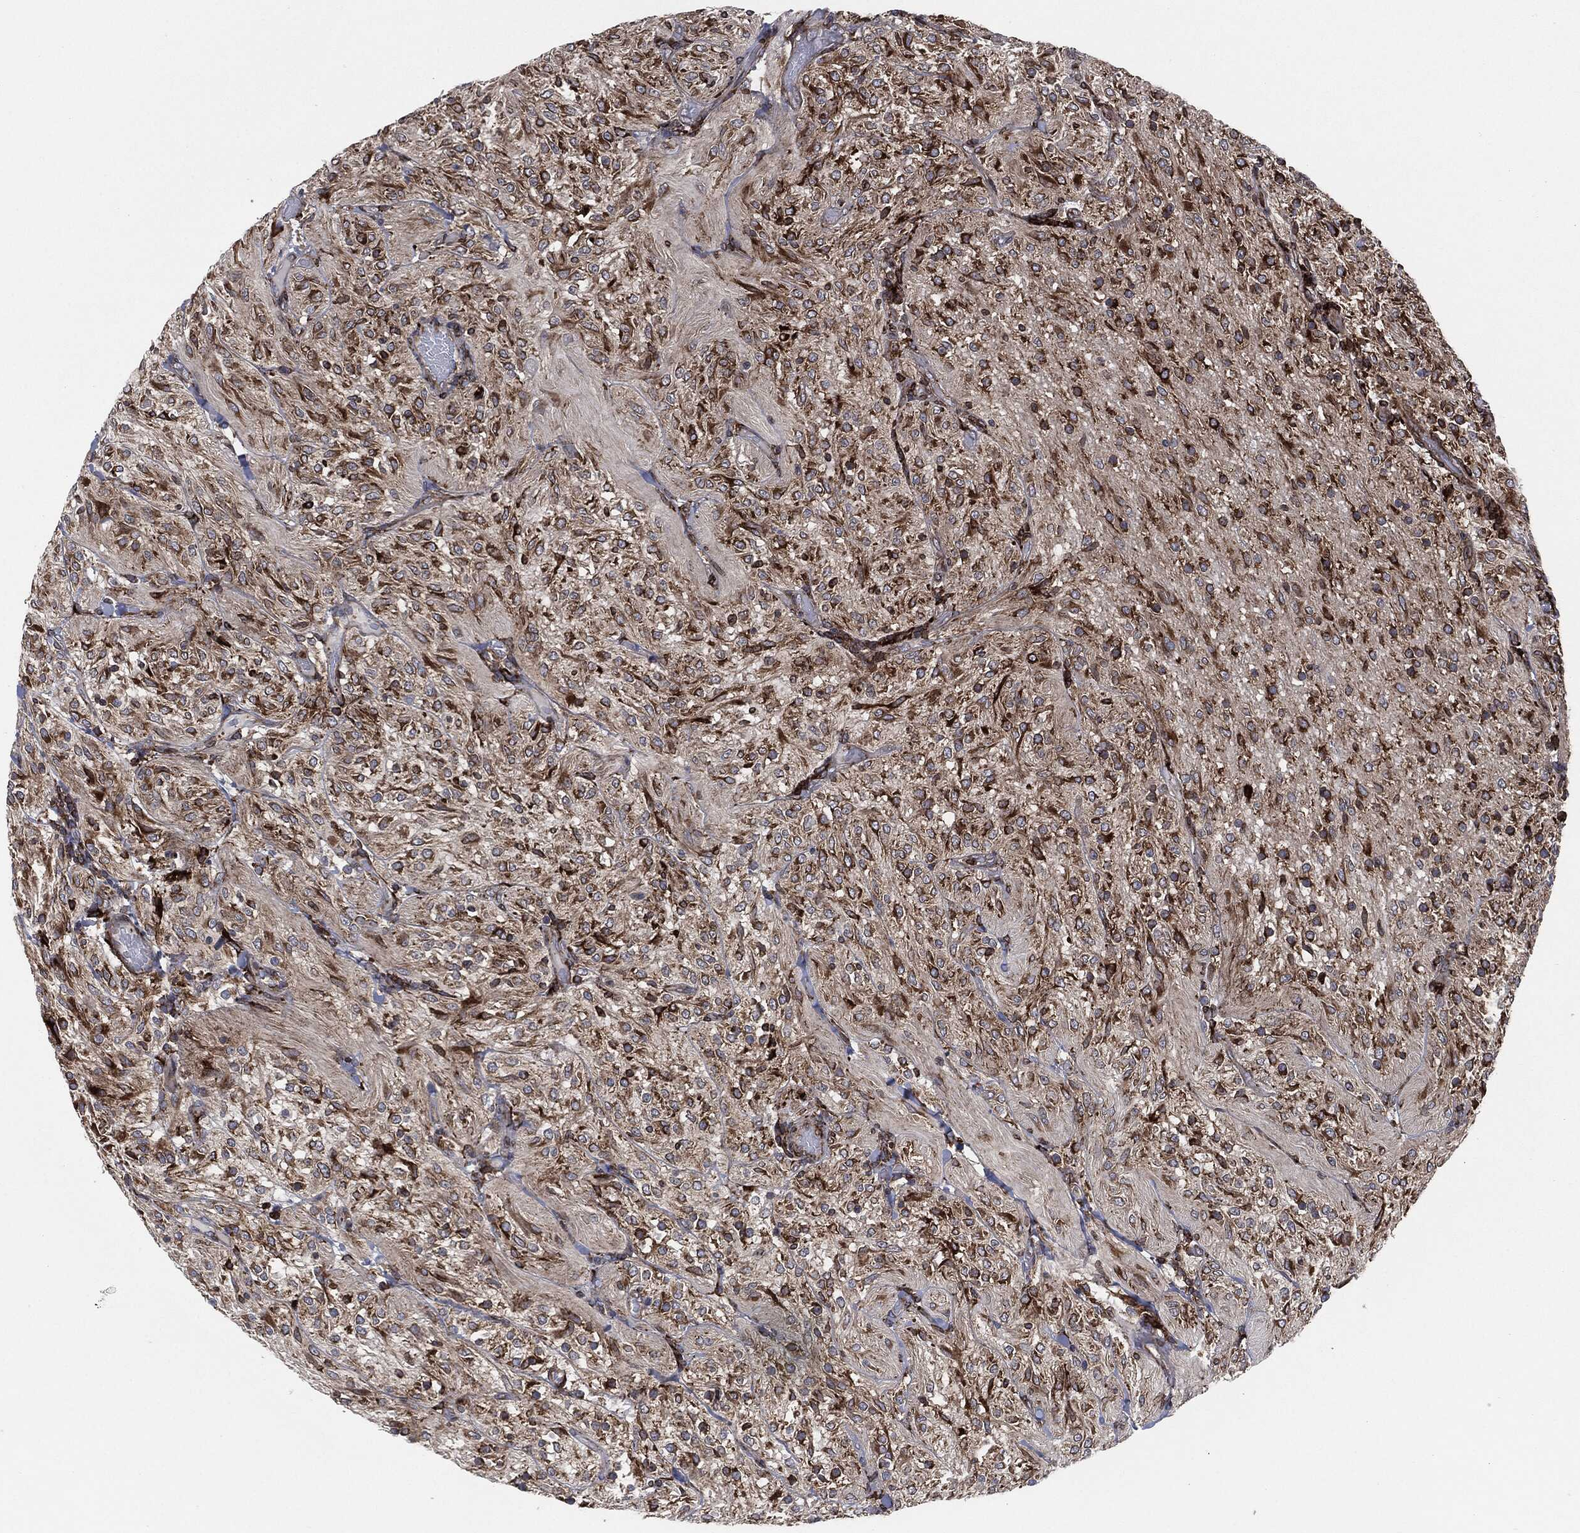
{"staining": {"intensity": "moderate", "quantity": ">75%", "location": "cytoplasmic/membranous"}, "tissue": "glioma", "cell_type": "Tumor cells", "image_type": "cancer", "snomed": [{"axis": "morphology", "description": "Glioma, malignant, Low grade"}, {"axis": "topography", "description": "Brain"}], "caption": "Glioma stained for a protein (brown) reveals moderate cytoplasmic/membranous positive positivity in approximately >75% of tumor cells.", "gene": "CALR", "patient": {"sex": "male", "age": 3}}